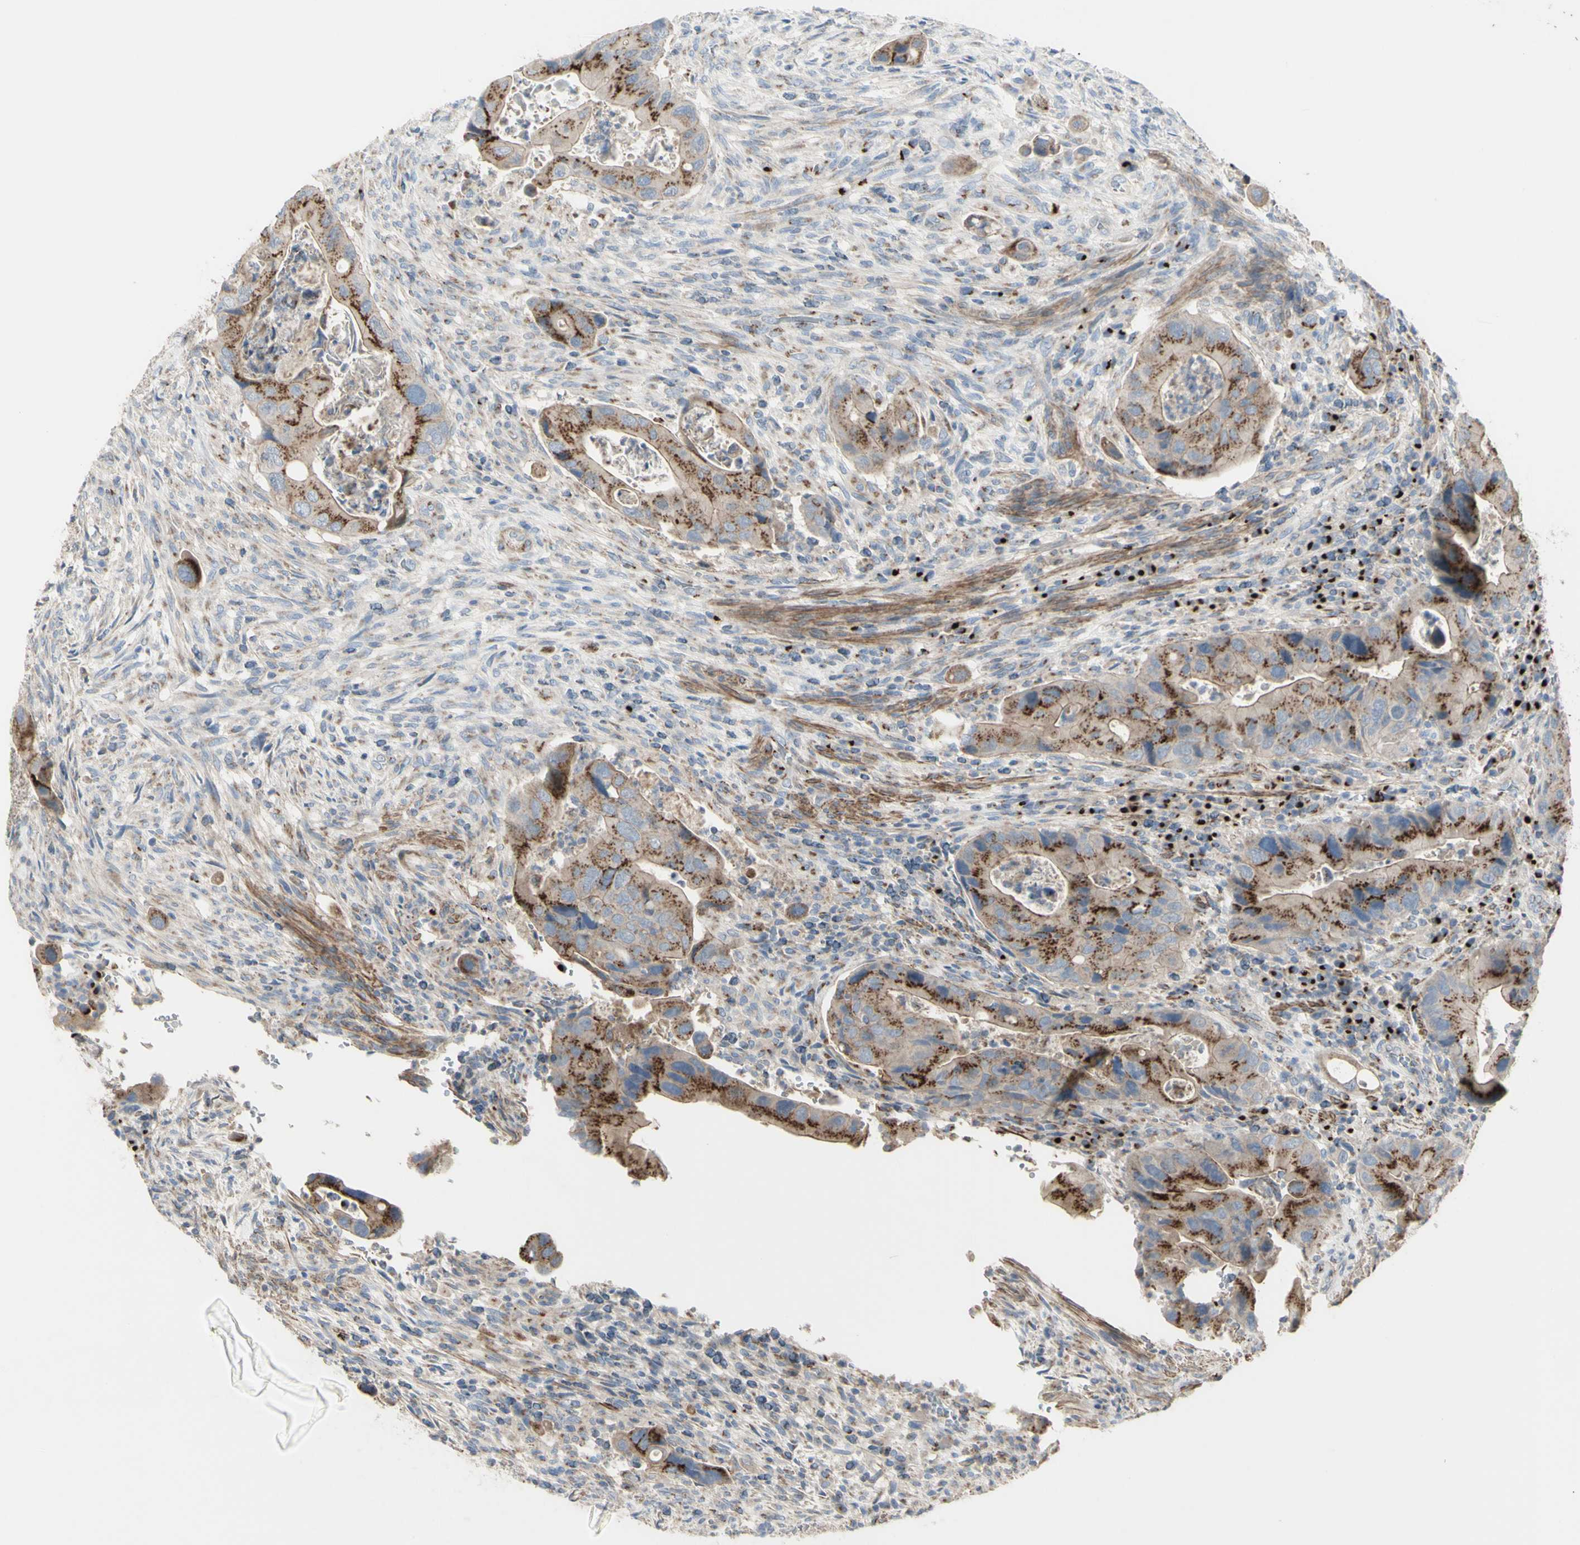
{"staining": {"intensity": "moderate", "quantity": ">75%", "location": "cytoplasmic/membranous"}, "tissue": "colorectal cancer", "cell_type": "Tumor cells", "image_type": "cancer", "snomed": [{"axis": "morphology", "description": "Adenocarcinoma, NOS"}, {"axis": "topography", "description": "Rectum"}], "caption": "Brown immunohistochemical staining in human colorectal adenocarcinoma demonstrates moderate cytoplasmic/membranous staining in about >75% of tumor cells.", "gene": "B4GALT3", "patient": {"sex": "female", "age": 57}}